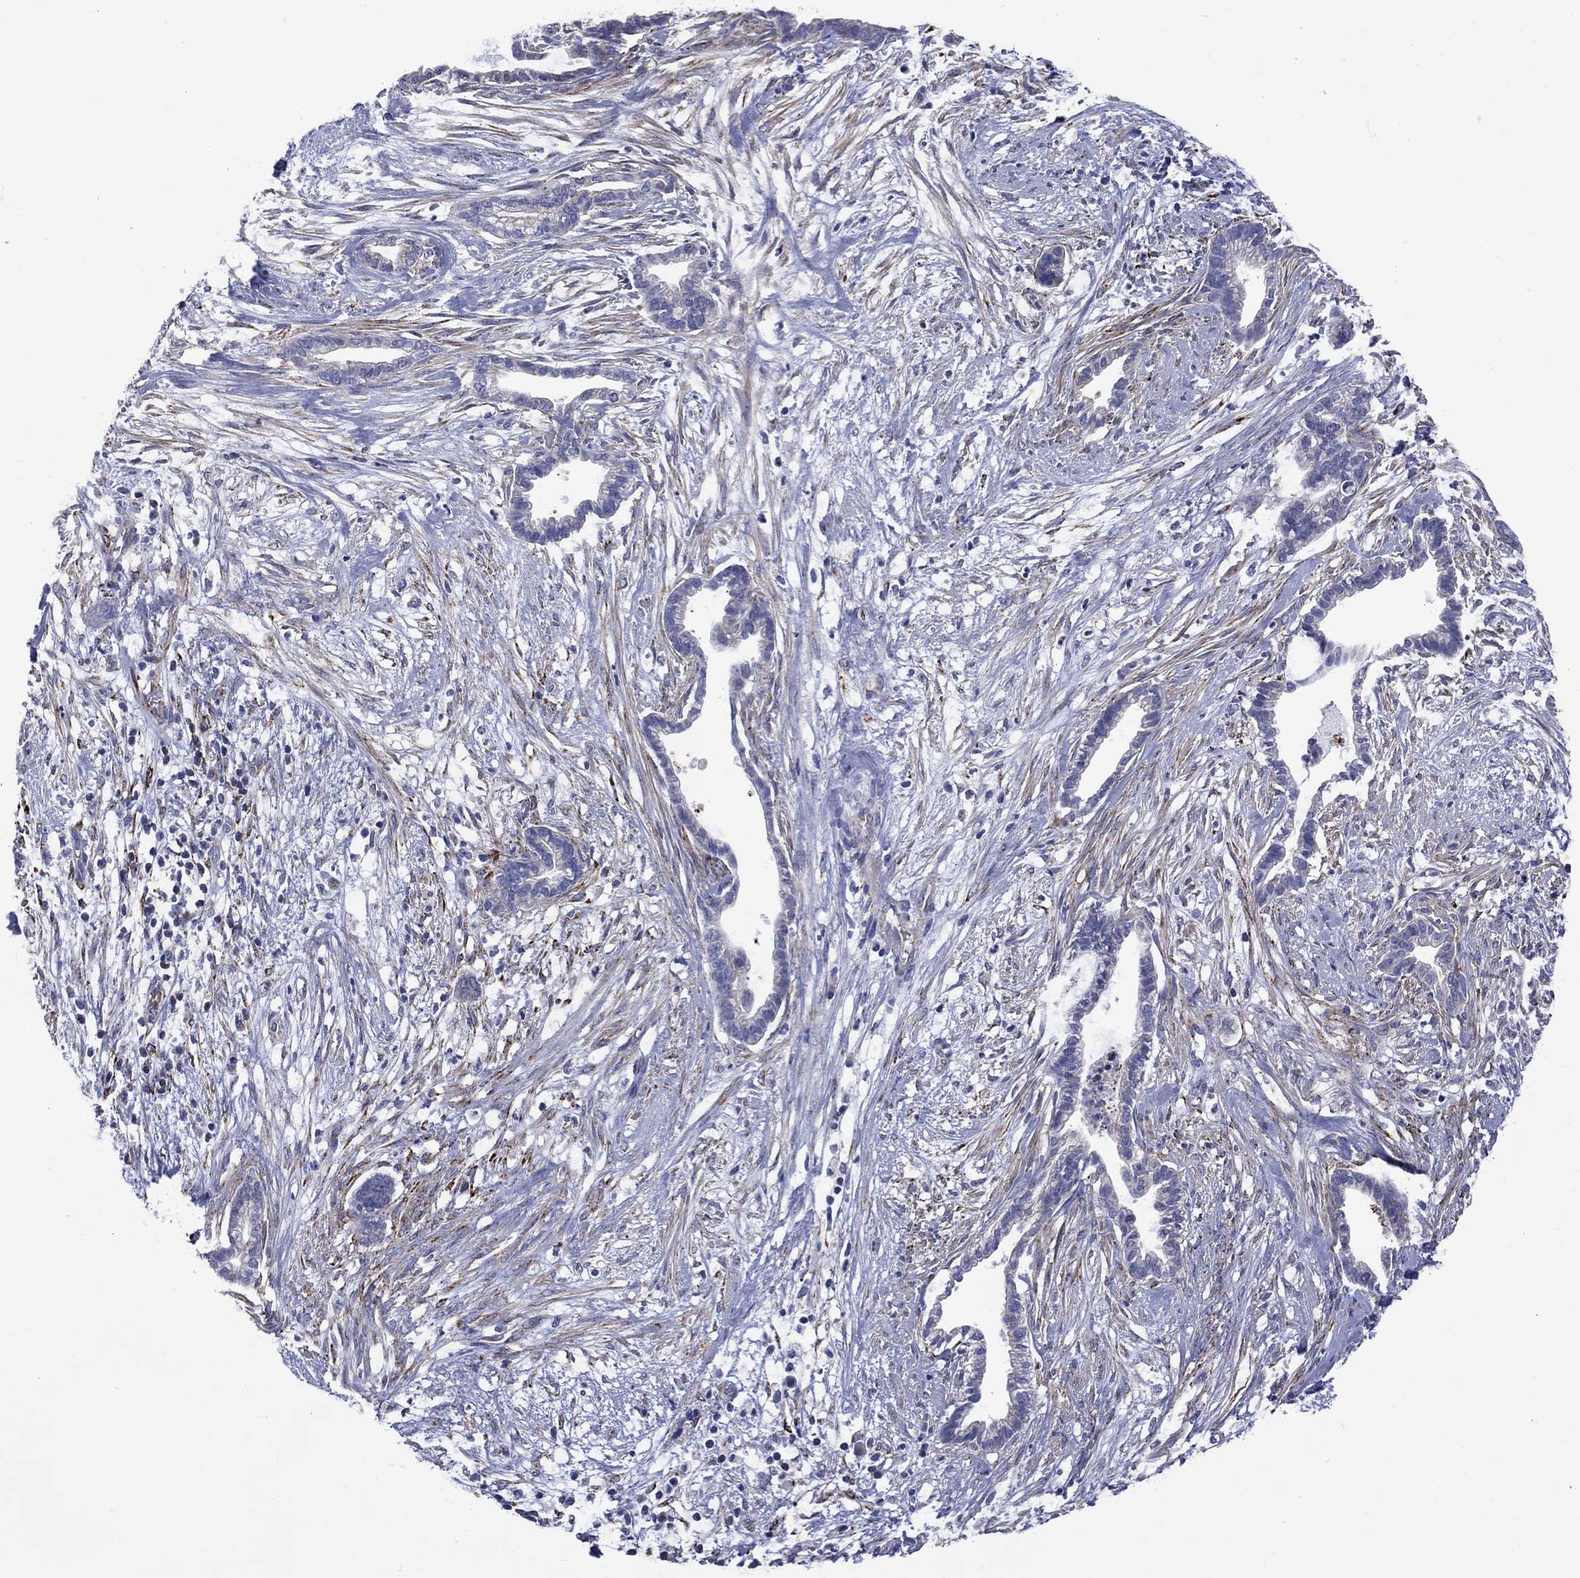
{"staining": {"intensity": "negative", "quantity": "none", "location": "none"}, "tissue": "cervical cancer", "cell_type": "Tumor cells", "image_type": "cancer", "snomed": [{"axis": "morphology", "description": "Adenocarcinoma, NOS"}, {"axis": "topography", "description": "Cervix"}], "caption": "Immunohistochemical staining of human cervical cancer shows no significant staining in tumor cells.", "gene": "CISD1", "patient": {"sex": "female", "age": 62}}